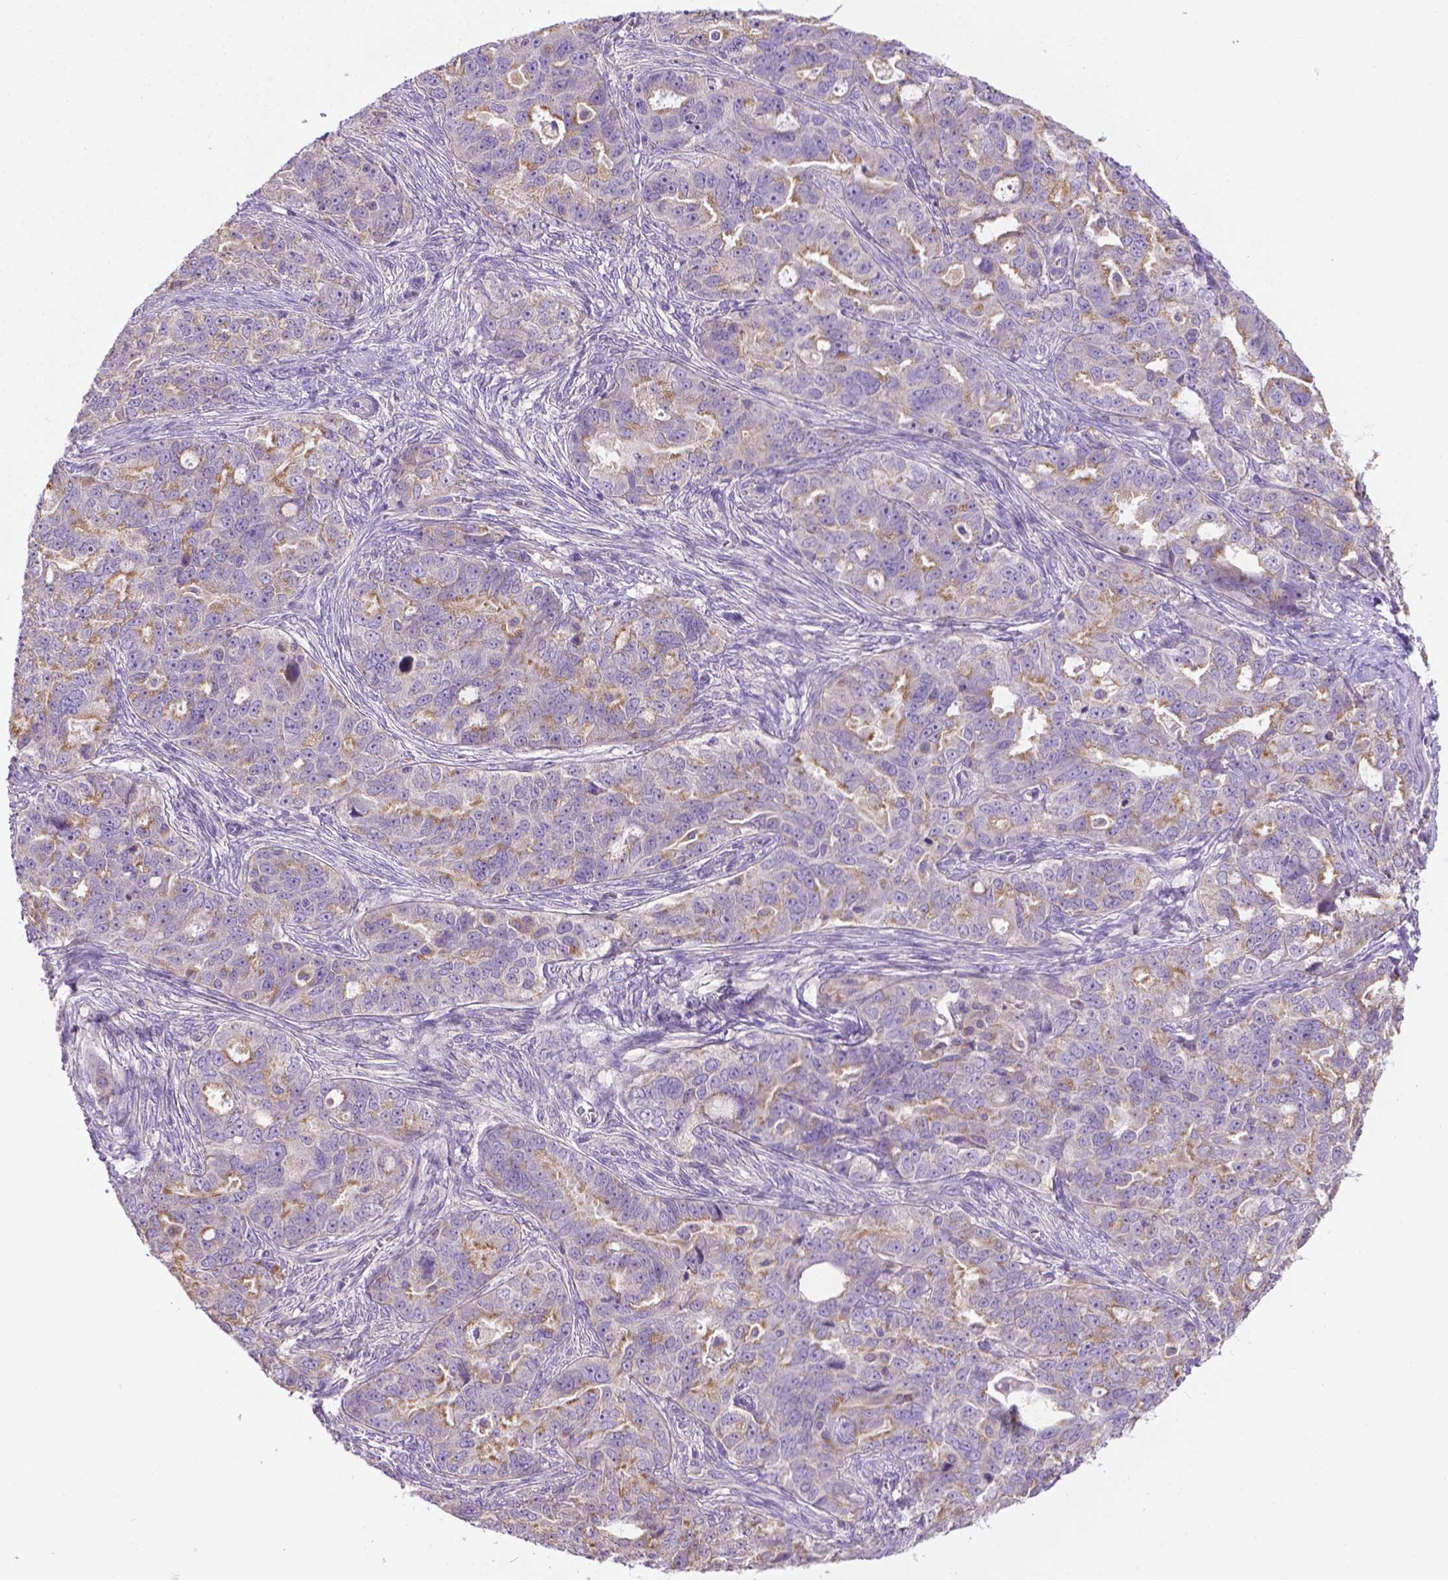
{"staining": {"intensity": "moderate", "quantity": "<25%", "location": "cytoplasmic/membranous"}, "tissue": "ovarian cancer", "cell_type": "Tumor cells", "image_type": "cancer", "snomed": [{"axis": "morphology", "description": "Cystadenocarcinoma, serous, NOS"}, {"axis": "topography", "description": "Ovary"}], "caption": "Brown immunohistochemical staining in human ovarian serous cystadenocarcinoma shows moderate cytoplasmic/membranous staining in approximately <25% of tumor cells.", "gene": "CDH7", "patient": {"sex": "female", "age": 51}}